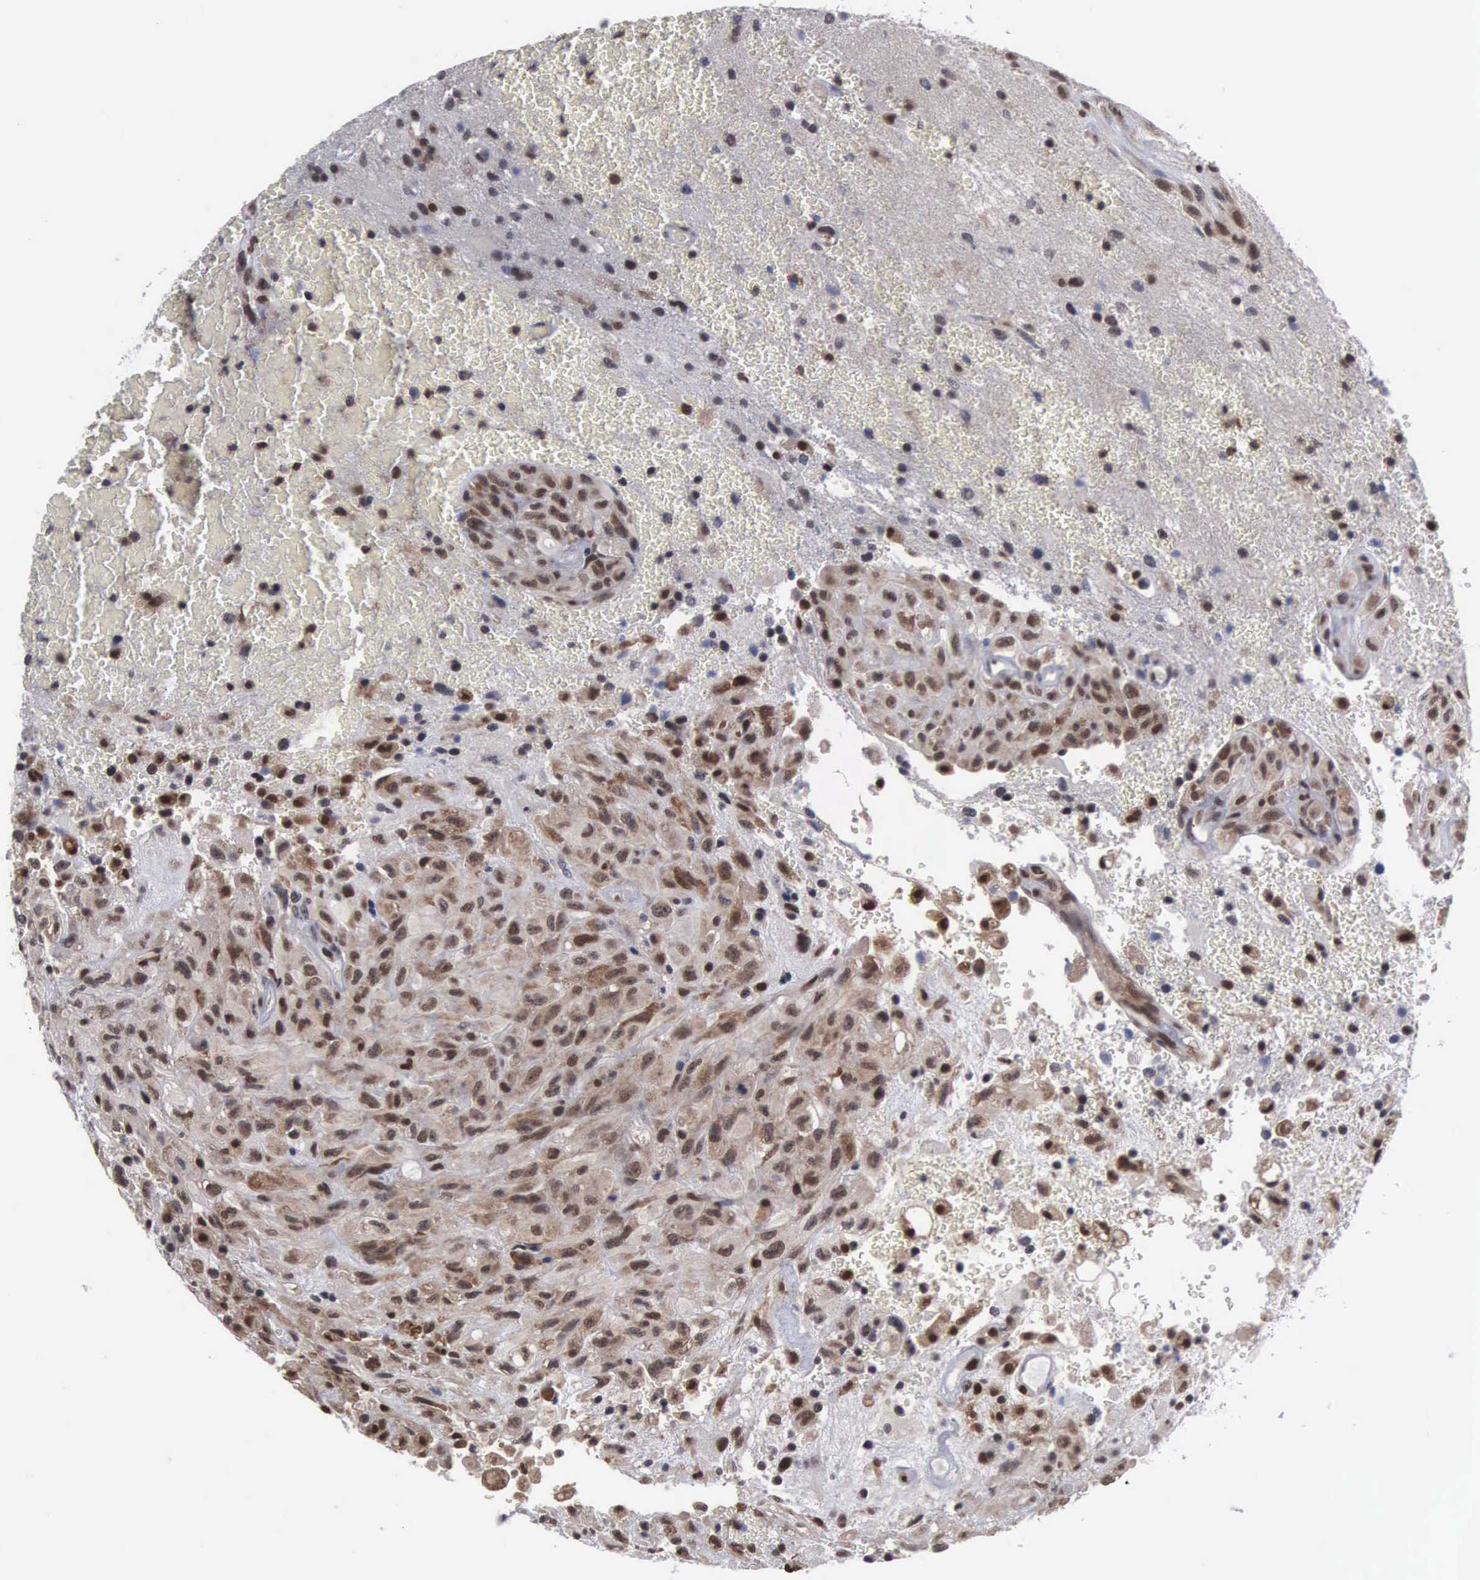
{"staining": {"intensity": "moderate", "quantity": ">75%", "location": "nuclear"}, "tissue": "glioma", "cell_type": "Tumor cells", "image_type": "cancer", "snomed": [{"axis": "morphology", "description": "Glioma, malignant, High grade"}, {"axis": "topography", "description": "Brain"}], "caption": "The image demonstrates a brown stain indicating the presence of a protein in the nuclear of tumor cells in malignant glioma (high-grade). (DAB IHC, brown staining for protein, blue staining for nuclei).", "gene": "TRMT5", "patient": {"sex": "male", "age": 48}}